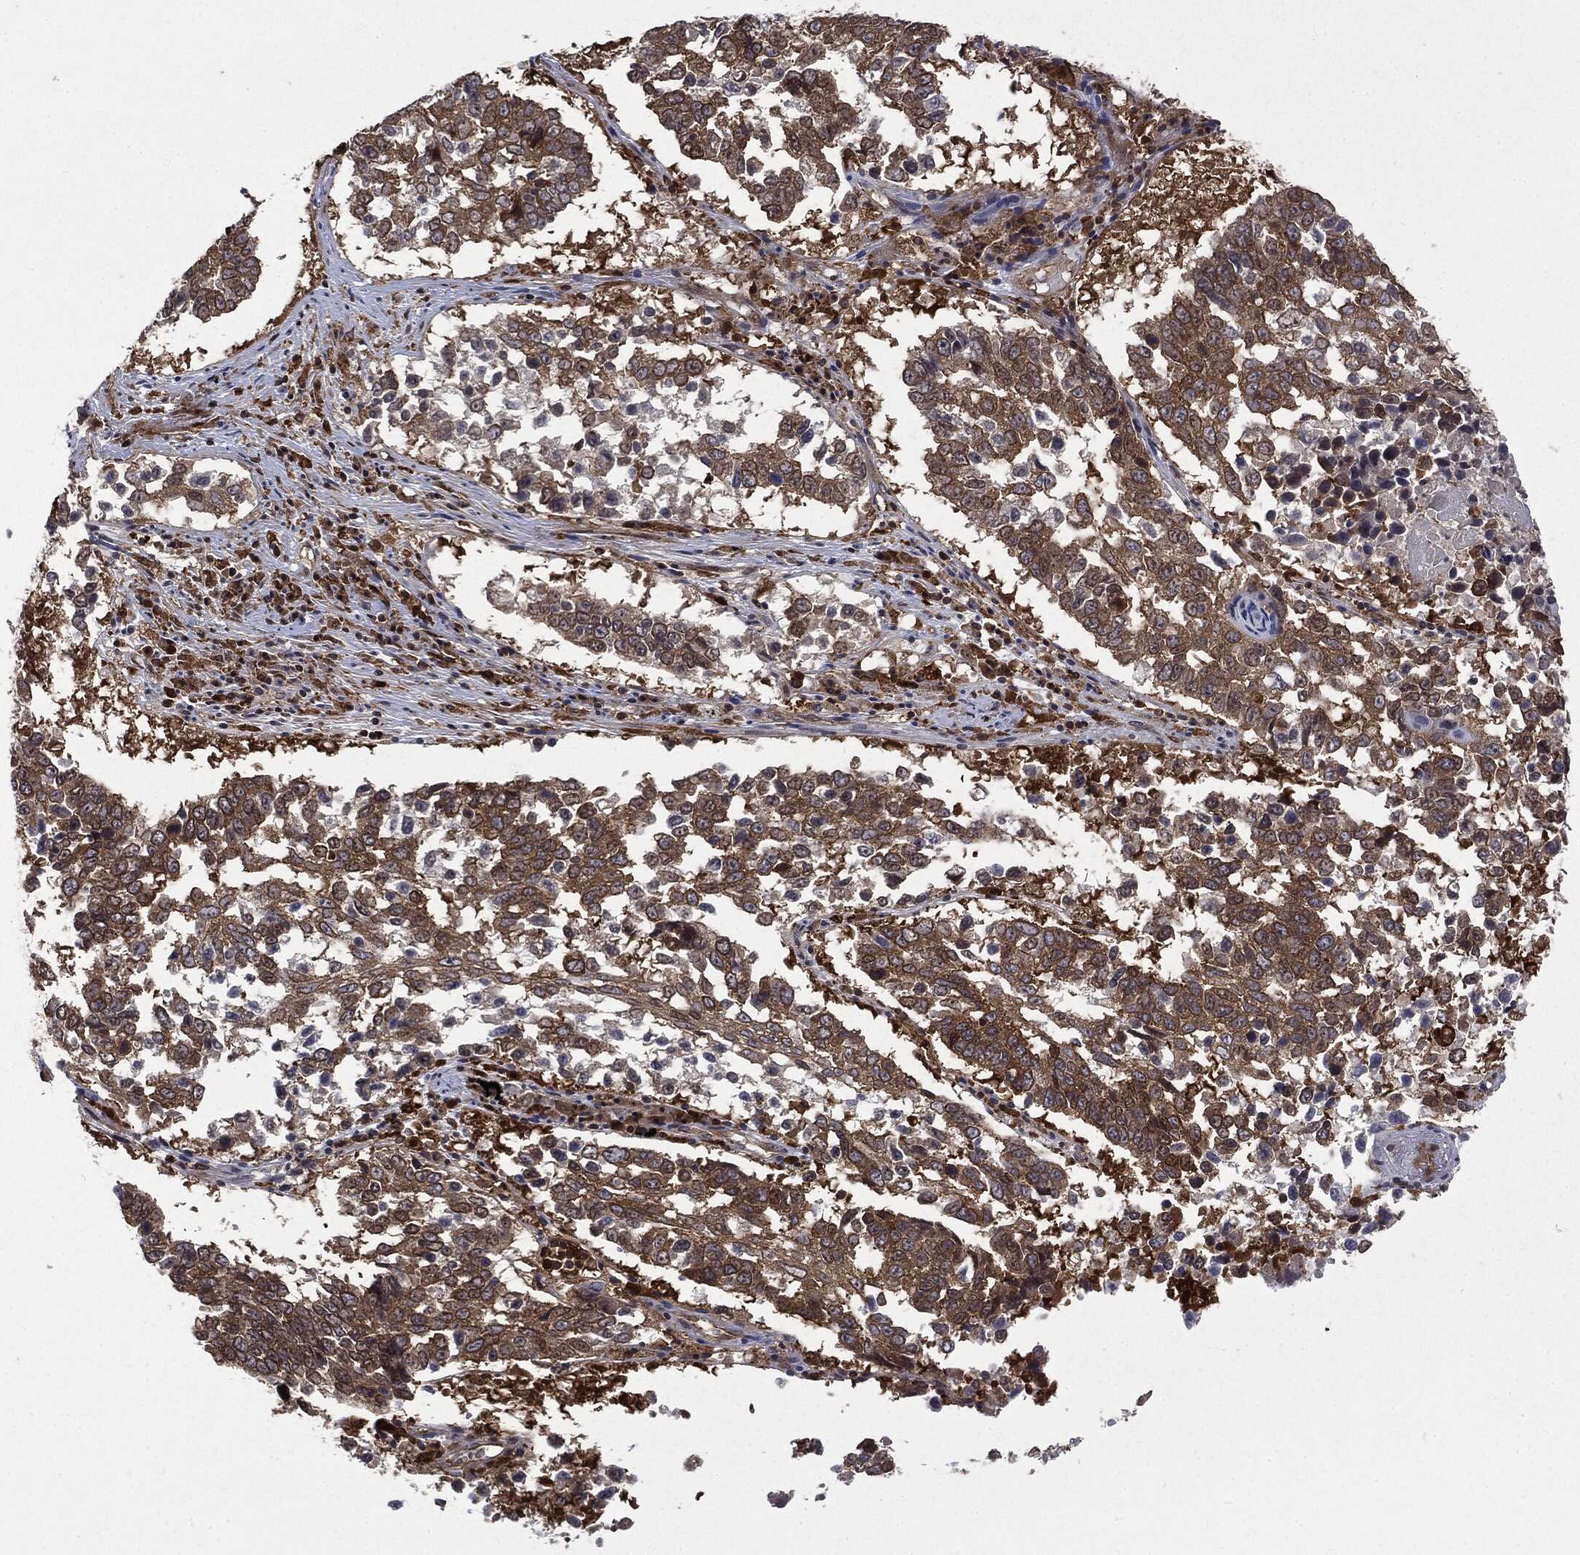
{"staining": {"intensity": "moderate", "quantity": ">75%", "location": "cytoplasmic/membranous"}, "tissue": "lung cancer", "cell_type": "Tumor cells", "image_type": "cancer", "snomed": [{"axis": "morphology", "description": "Squamous cell carcinoma, NOS"}, {"axis": "topography", "description": "Lung"}], "caption": "High-magnification brightfield microscopy of lung cancer stained with DAB (brown) and counterstained with hematoxylin (blue). tumor cells exhibit moderate cytoplasmic/membranous positivity is appreciated in approximately>75% of cells. (DAB (3,3'-diaminobenzidine) IHC, brown staining for protein, blue staining for nuclei).", "gene": "SNX5", "patient": {"sex": "male", "age": 82}}